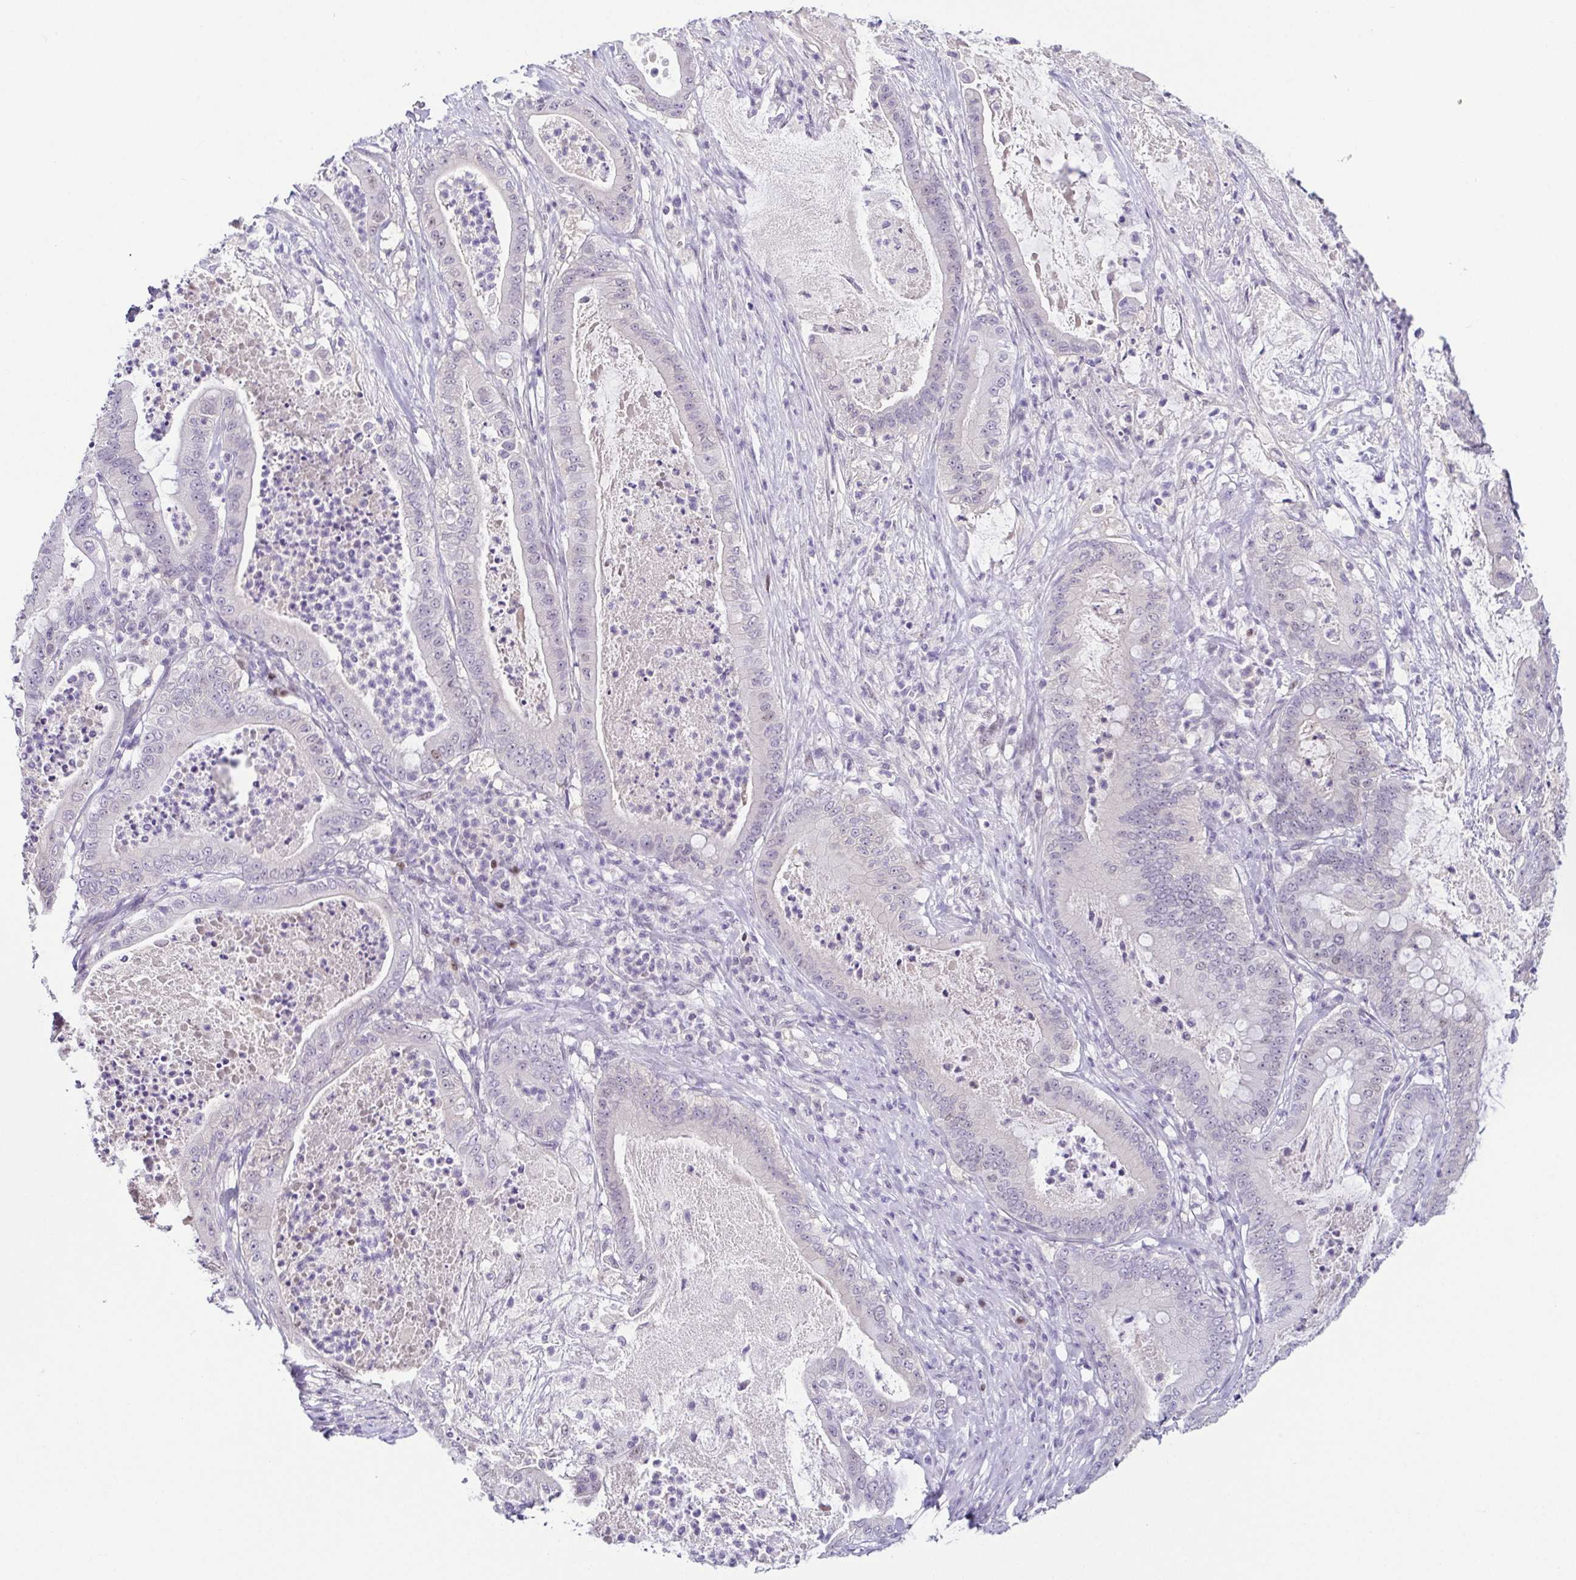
{"staining": {"intensity": "negative", "quantity": "none", "location": "none"}, "tissue": "pancreatic cancer", "cell_type": "Tumor cells", "image_type": "cancer", "snomed": [{"axis": "morphology", "description": "Adenocarcinoma, NOS"}, {"axis": "topography", "description": "Pancreas"}], "caption": "Immunohistochemistry of human pancreatic adenocarcinoma exhibits no expression in tumor cells. (Immunohistochemistry, brightfield microscopy, high magnification).", "gene": "TCF3", "patient": {"sex": "male", "age": 71}}